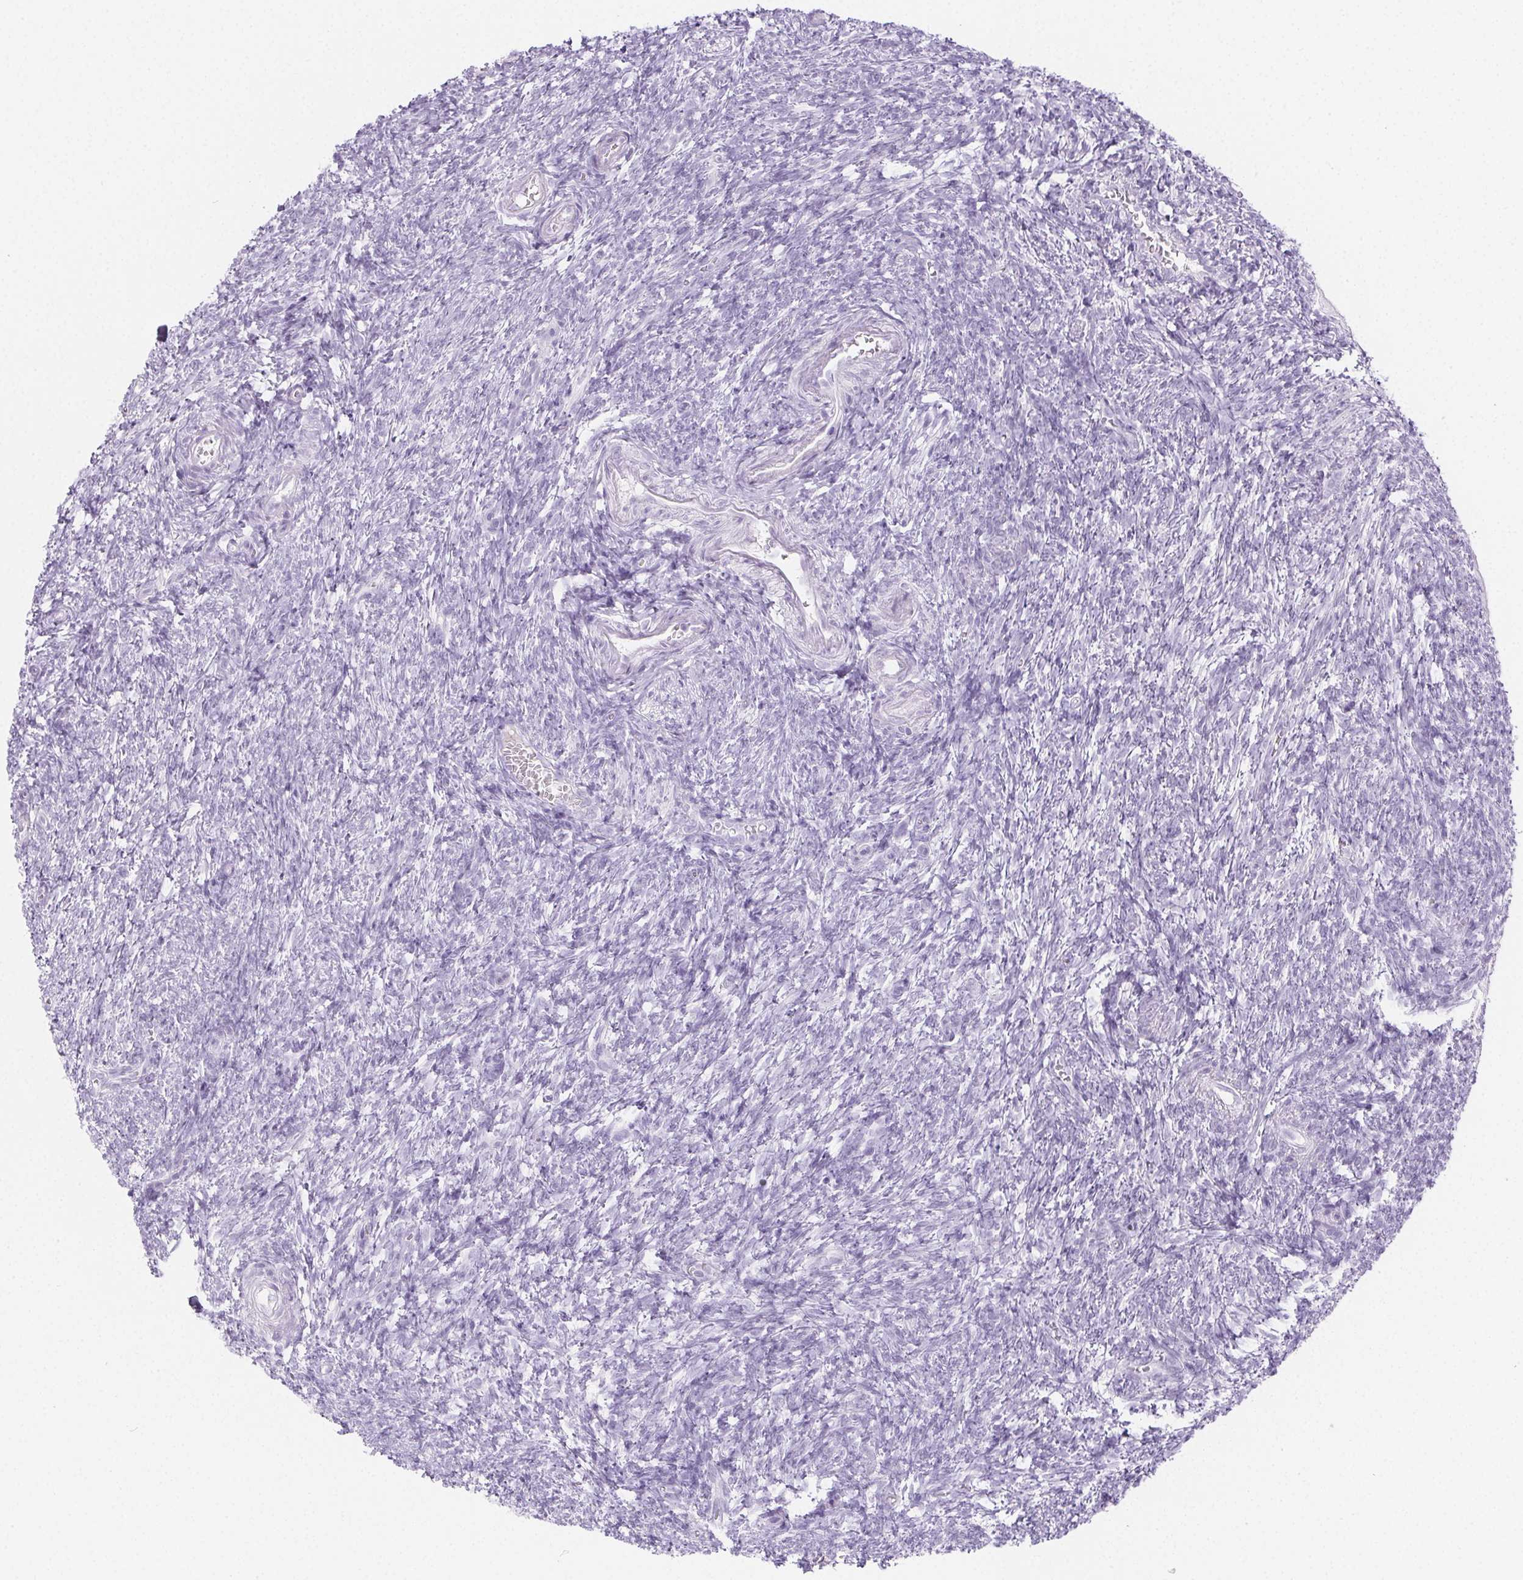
{"staining": {"intensity": "negative", "quantity": "none", "location": "none"}, "tissue": "ovary", "cell_type": "Ovarian stroma cells", "image_type": "normal", "snomed": [{"axis": "morphology", "description": "Normal tissue, NOS"}, {"axis": "topography", "description": "Ovary"}], "caption": "DAB (3,3'-diaminobenzidine) immunohistochemical staining of normal human ovary exhibits no significant positivity in ovarian stroma cells.", "gene": "PI3", "patient": {"sex": "female", "age": 39}}